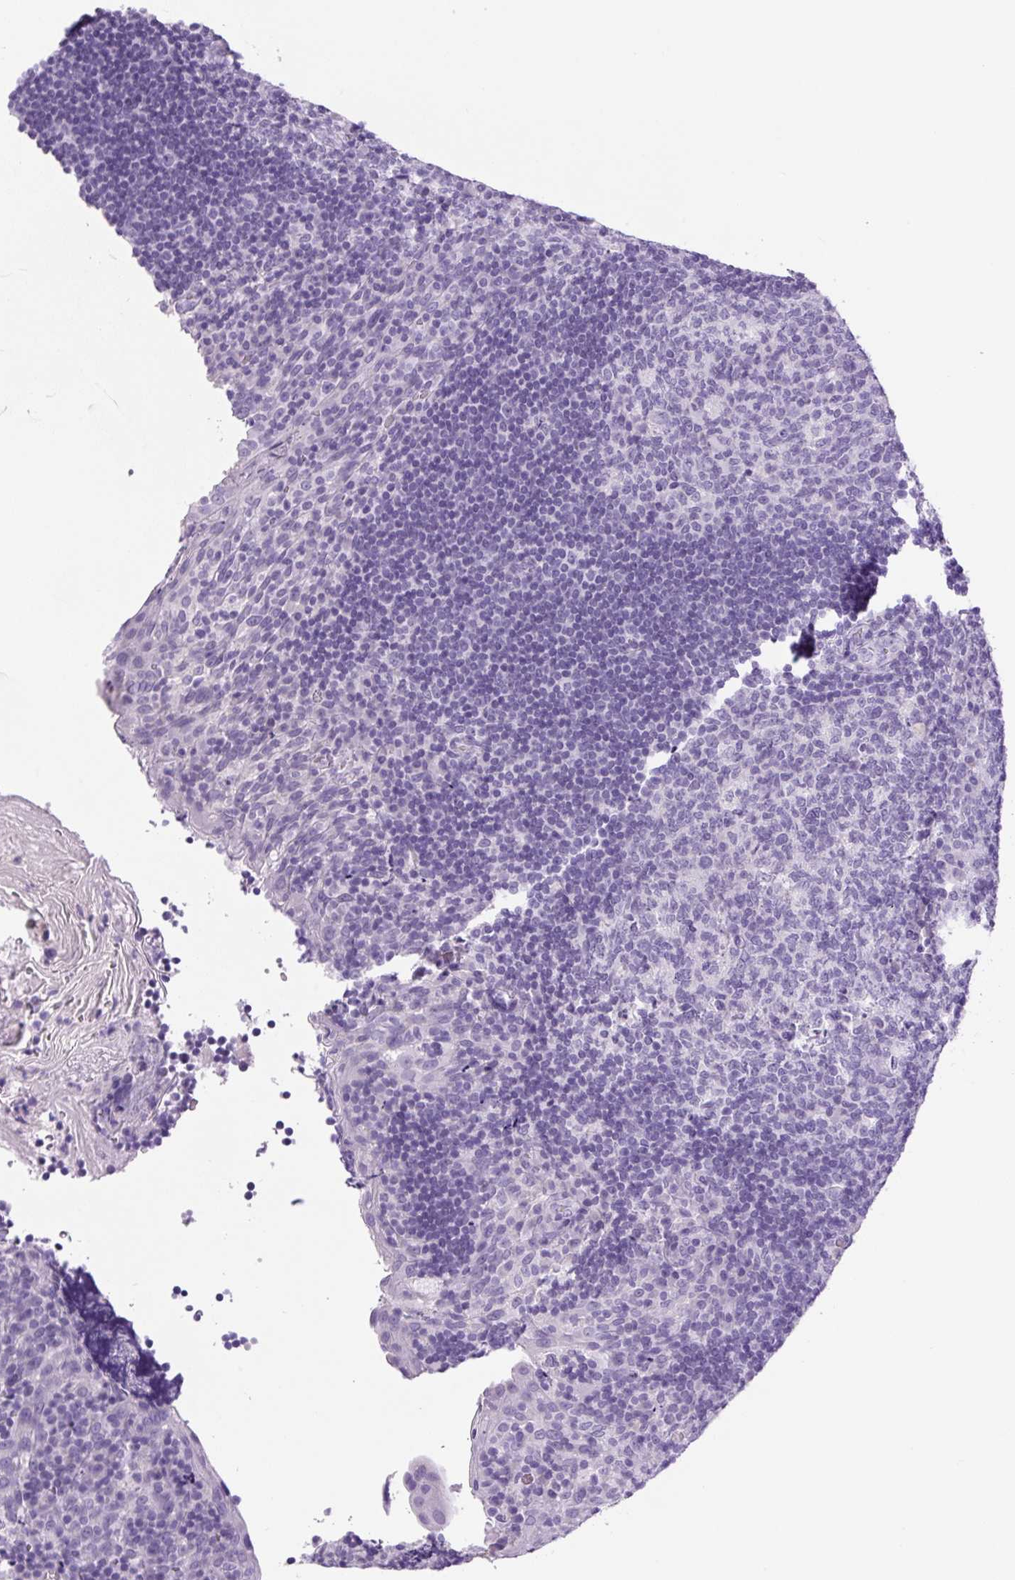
{"staining": {"intensity": "negative", "quantity": "none", "location": "none"}, "tissue": "tonsil", "cell_type": "Germinal center cells", "image_type": "normal", "snomed": [{"axis": "morphology", "description": "Normal tissue, NOS"}, {"axis": "topography", "description": "Tonsil"}], "caption": "DAB (3,3'-diaminobenzidine) immunohistochemical staining of benign tonsil exhibits no significant staining in germinal center cells.", "gene": "CHGA", "patient": {"sex": "male", "age": 17}}